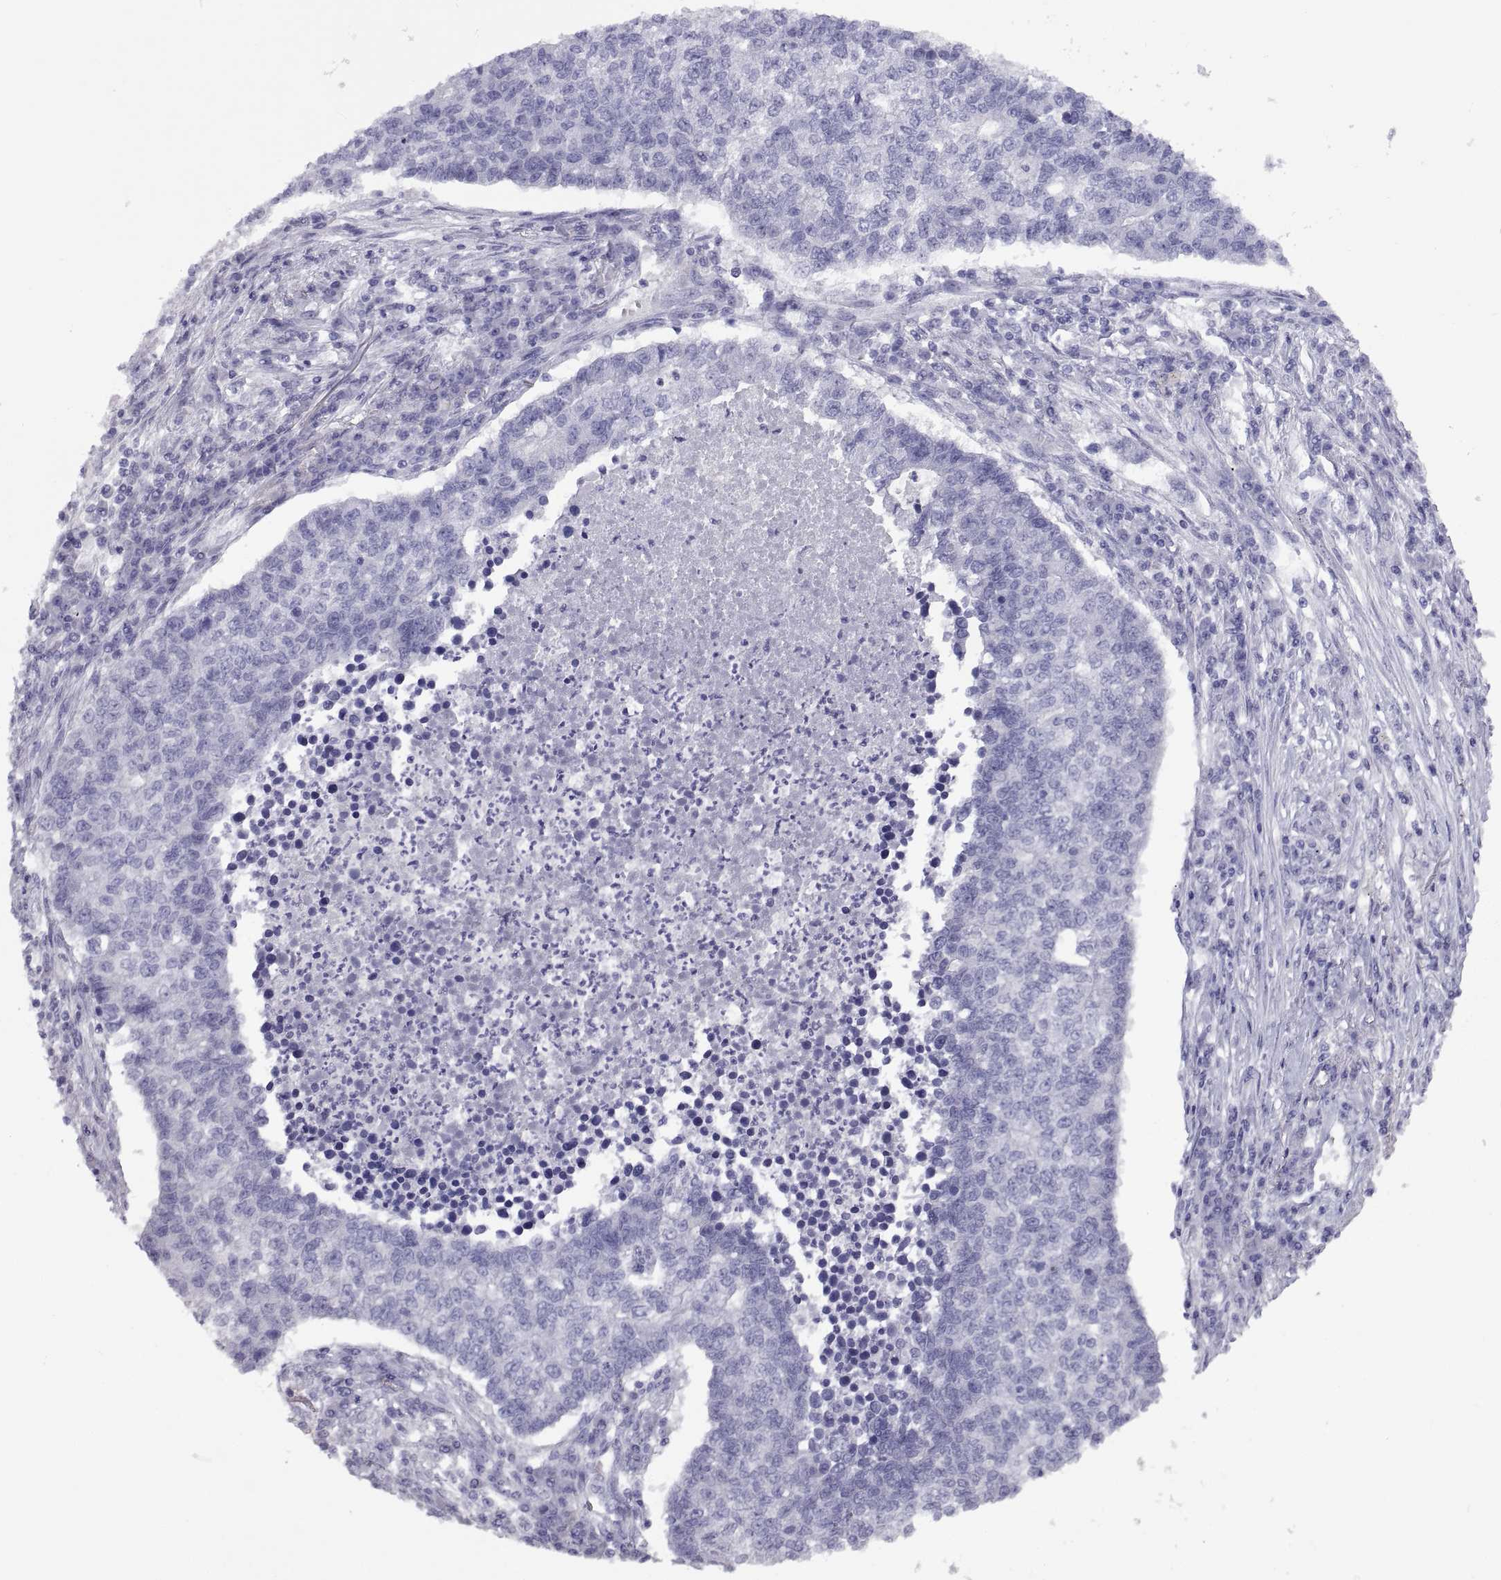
{"staining": {"intensity": "negative", "quantity": "none", "location": "none"}, "tissue": "lung cancer", "cell_type": "Tumor cells", "image_type": "cancer", "snomed": [{"axis": "morphology", "description": "Adenocarcinoma, NOS"}, {"axis": "topography", "description": "Lung"}], "caption": "Tumor cells show no significant expression in lung cancer (adenocarcinoma).", "gene": "RGS20", "patient": {"sex": "male", "age": 57}}